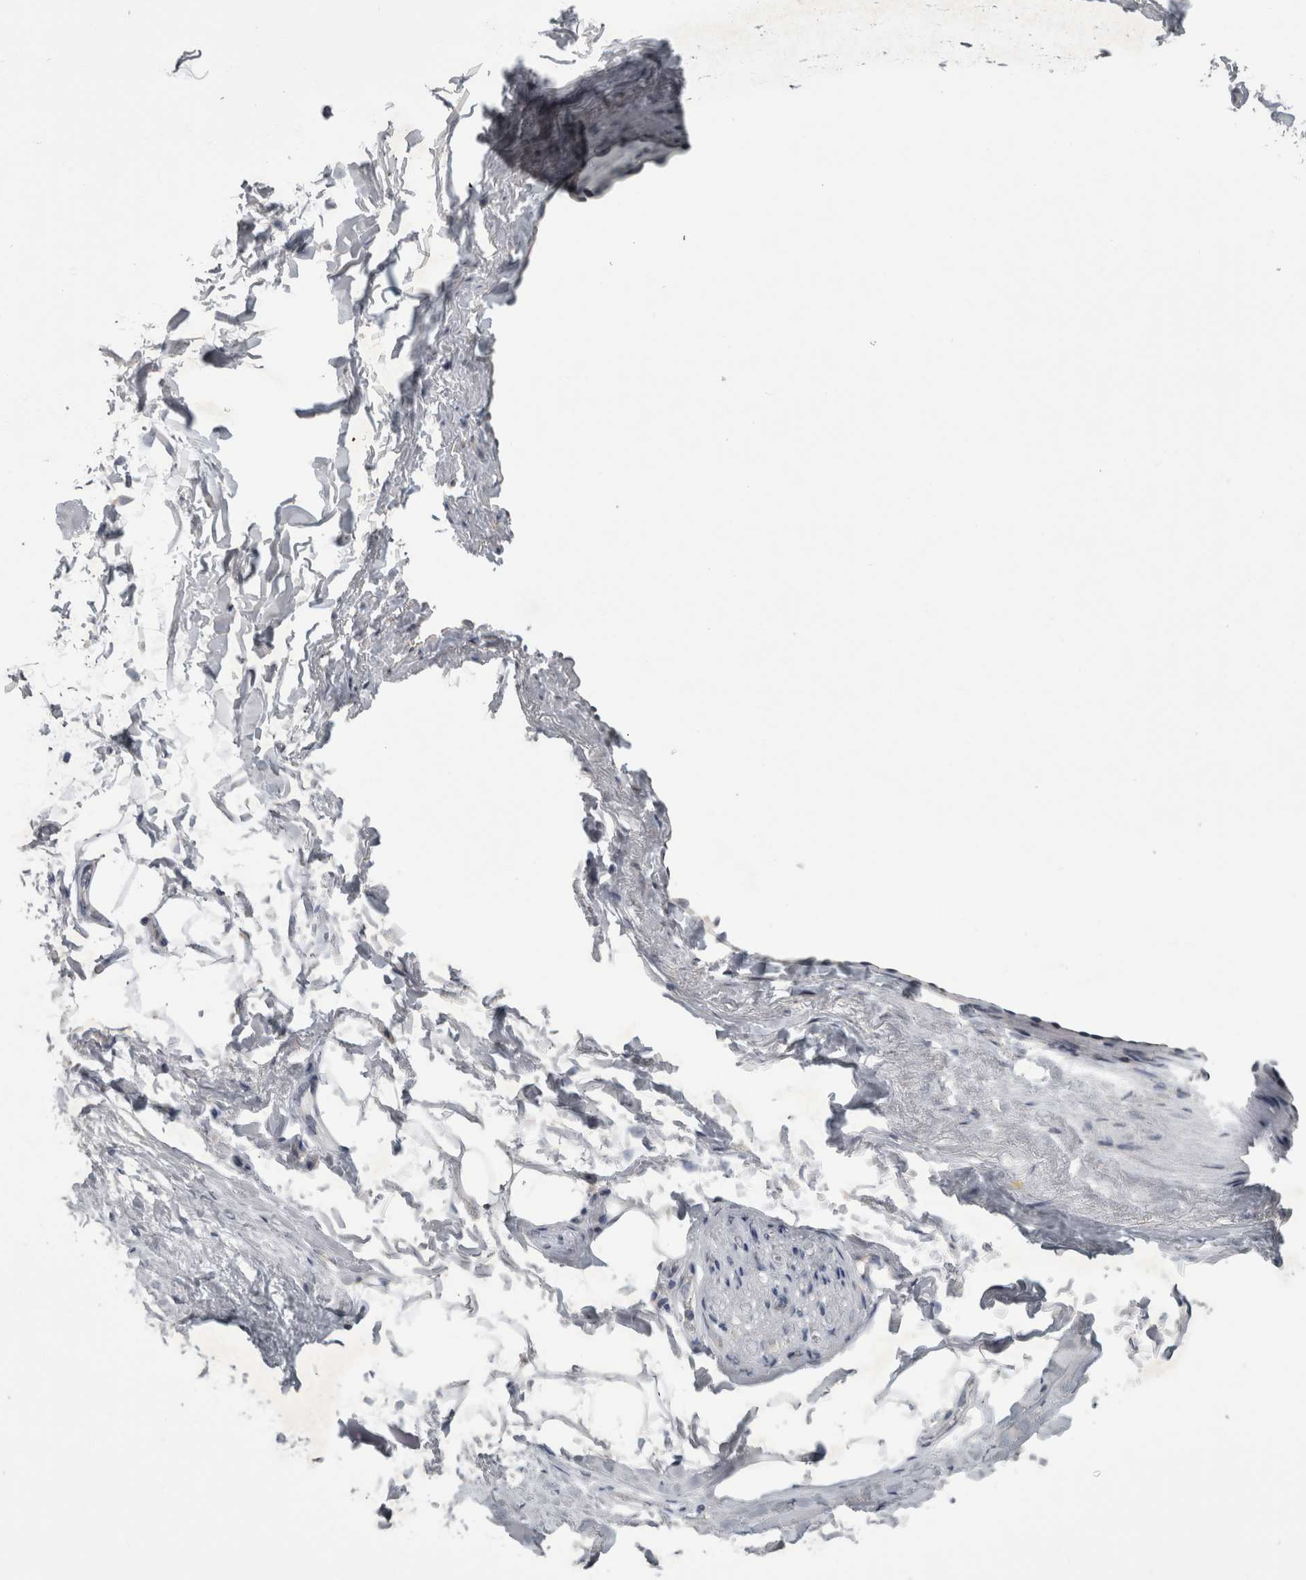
{"staining": {"intensity": "negative", "quantity": "none", "location": "none"}, "tissue": "adipose tissue", "cell_type": "Adipocytes", "image_type": "normal", "snomed": [{"axis": "morphology", "description": "Normal tissue, NOS"}, {"axis": "topography", "description": "Cartilage tissue"}, {"axis": "topography", "description": "Bronchus"}], "caption": "The immunohistochemistry (IHC) photomicrograph has no significant expression in adipocytes of adipose tissue. (DAB immunohistochemistry visualized using brightfield microscopy, high magnification).", "gene": "PRRC2C", "patient": {"sex": "female", "age": 73}}